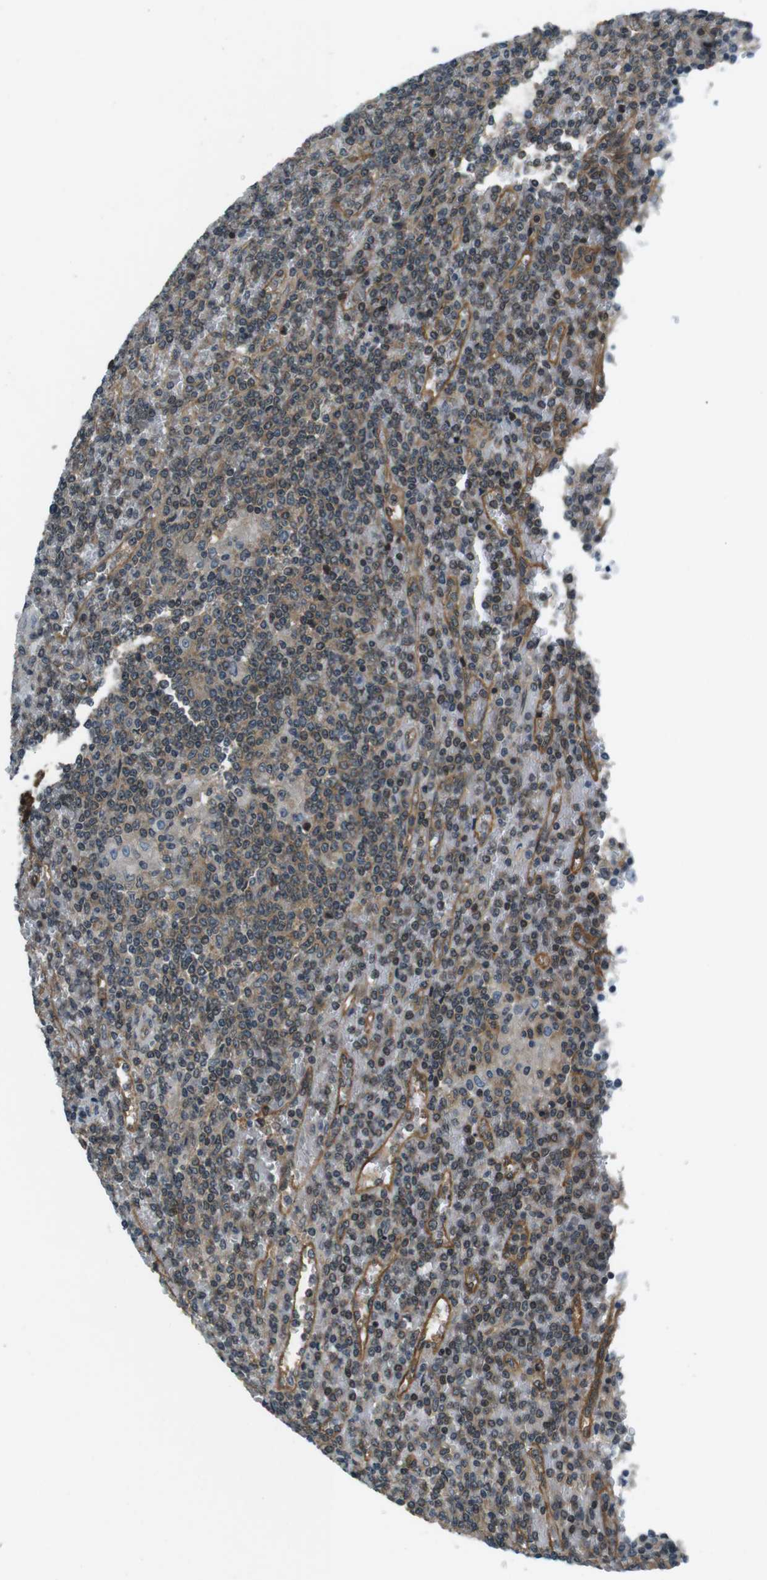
{"staining": {"intensity": "weak", "quantity": "25%-75%", "location": "cytoplasmic/membranous"}, "tissue": "lymphoma", "cell_type": "Tumor cells", "image_type": "cancer", "snomed": [{"axis": "morphology", "description": "Malignant lymphoma, non-Hodgkin's type, Low grade"}, {"axis": "topography", "description": "Spleen"}], "caption": "A brown stain labels weak cytoplasmic/membranous staining of a protein in human lymphoma tumor cells.", "gene": "TIAM2", "patient": {"sex": "female", "age": 19}}